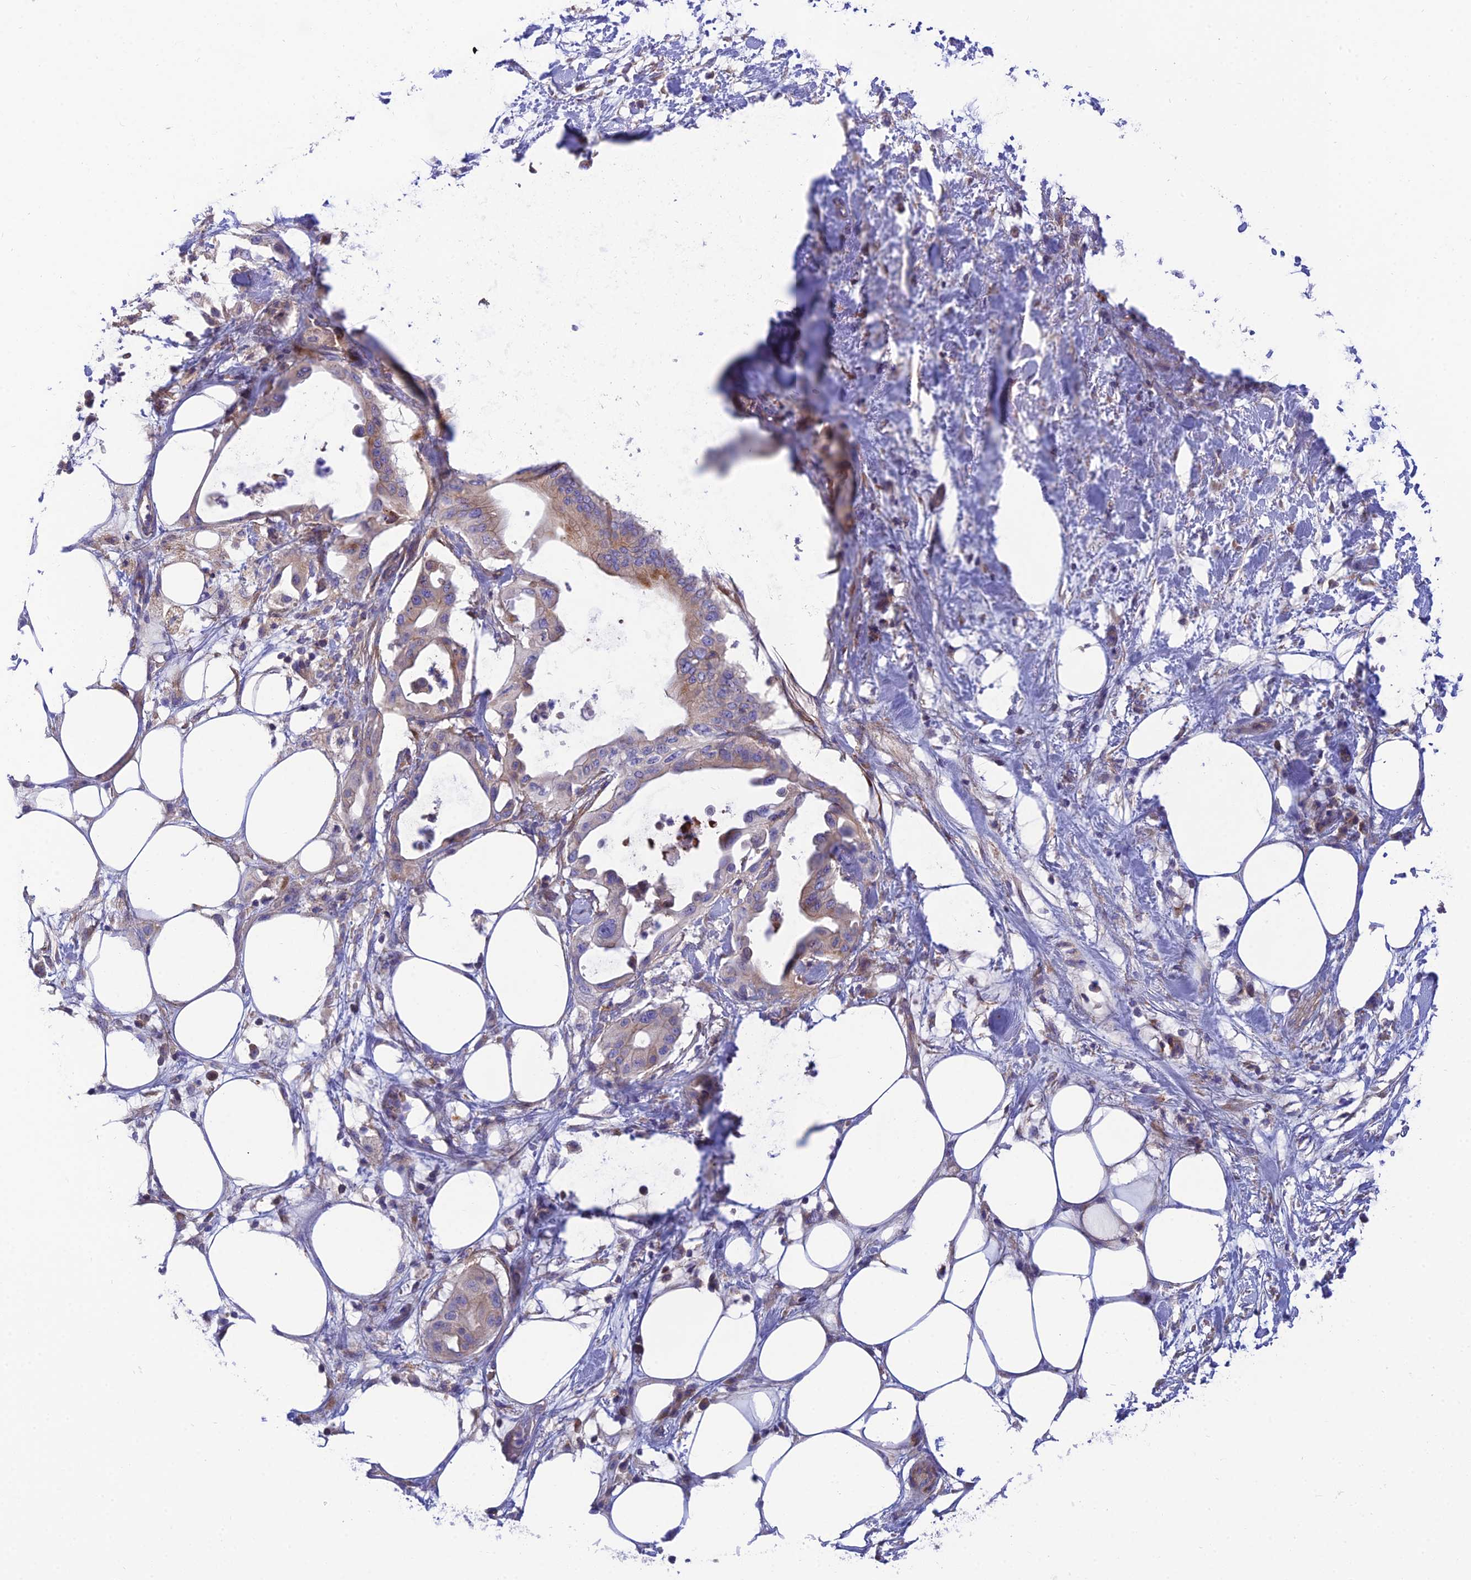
{"staining": {"intensity": "weak", "quantity": "25%-75%", "location": "cytoplasmic/membranous"}, "tissue": "pancreatic cancer", "cell_type": "Tumor cells", "image_type": "cancer", "snomed": [{"axis": "morphology", "description": "Adenocarcinoma, NOS"}, {"axis": "topography", "description": "Pancreas"}], "caption": "DAB immunohistochemical staining of human pancreatic adenocarcinoma reveals weak cytoplasmic/membranous protein positivity in approximately 25%-75% of tumor cells.", "gene": "CCDC157", "patient": {"sex": "male", "age": 68}}